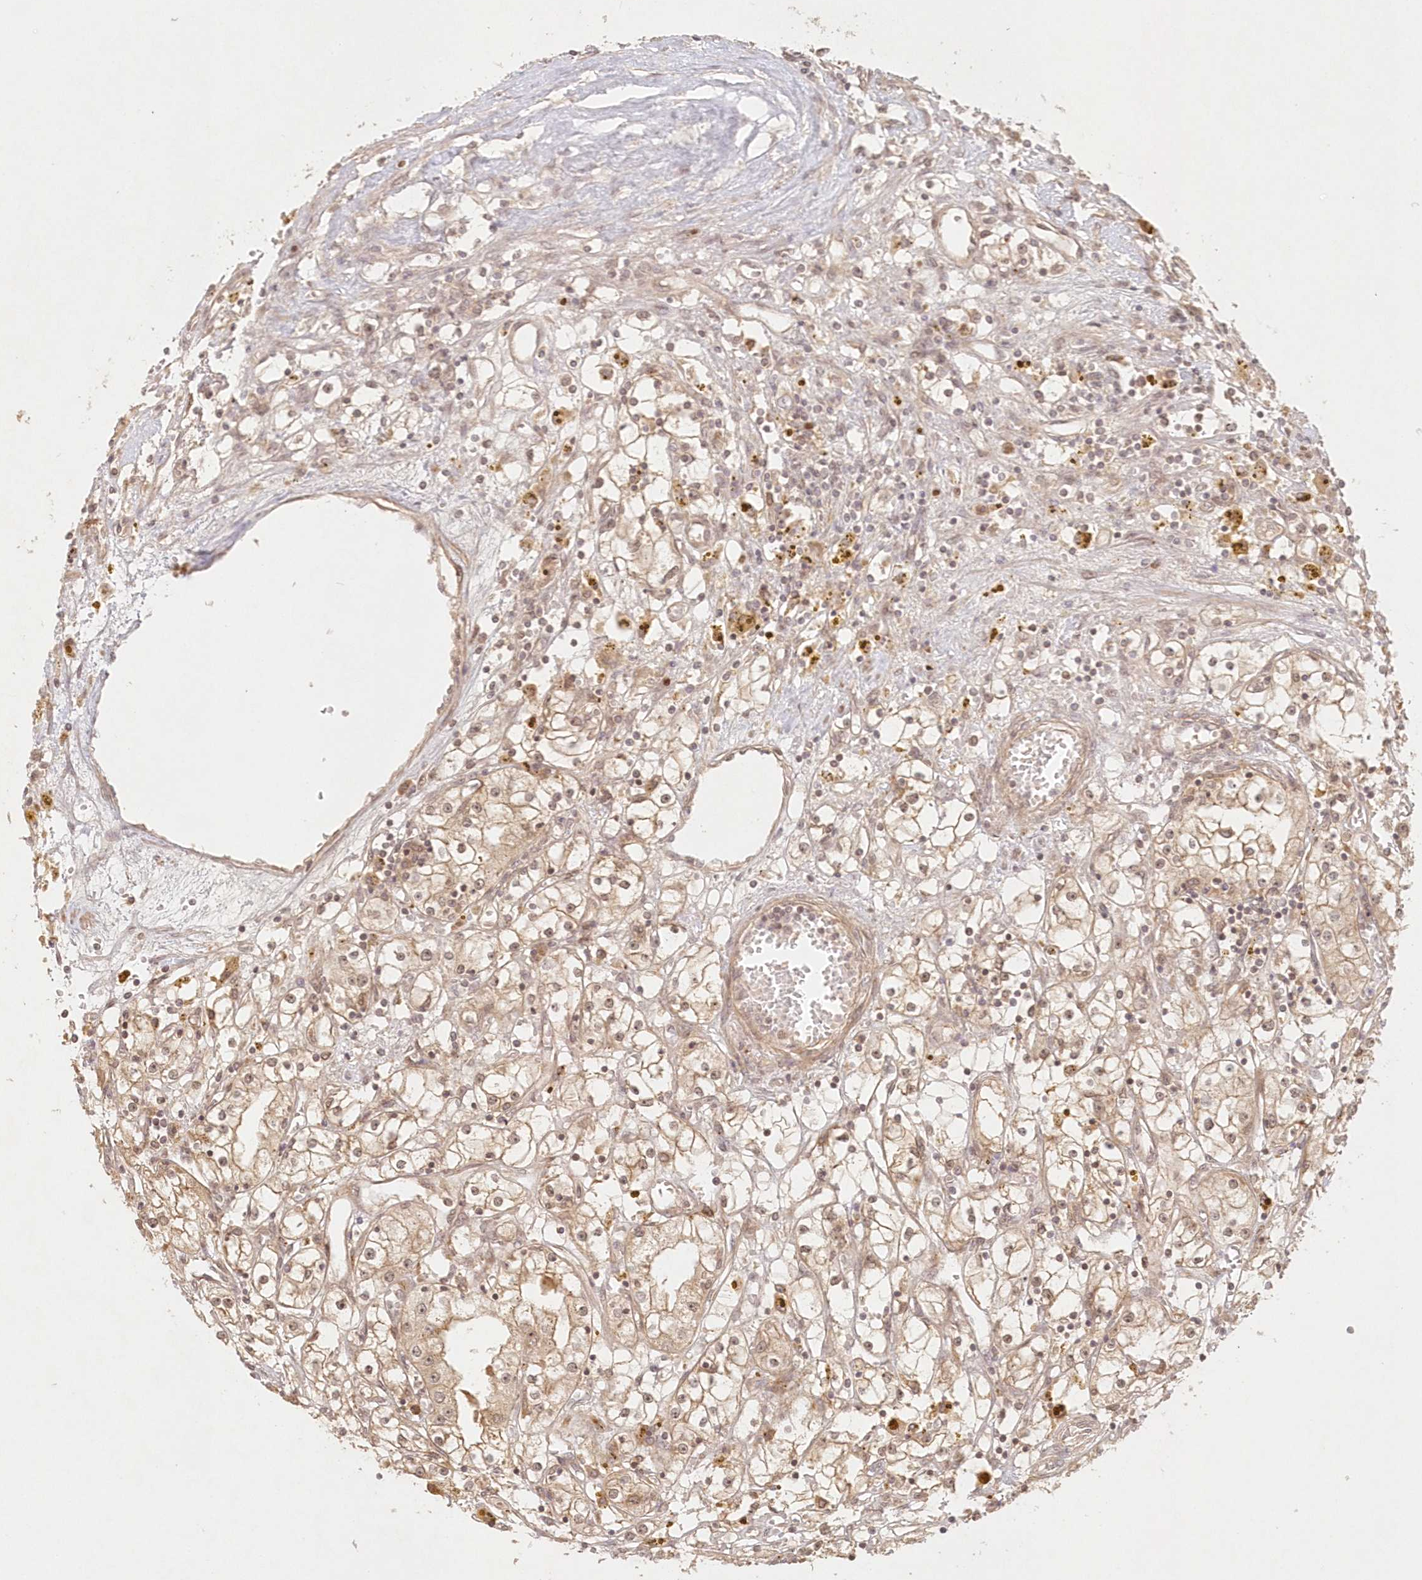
{"staining": {"intensity": "weak", "quantity": ">75%", "location": "cytoplasmic/membranous,nuclear"}, "tissue": "renal cancer", "cell_type": "Tumor cells", "image_type": "cancer", "snomed": [{"axis": "morphology", "description": "Adenocarcinoma, NOS"}, {"axis": "topography", "description": "Kidney"}], "caption": "Immunohistochemistry photomicrograph of neoplastic tissue: renal cancer (adenocarcinoma) stained using IHC reveals low levels of weak protein expression localized specifically in the cytoplasmic/membranous and nuclear of tumor cells, appearing as a cytoplasmic/membranous and nuclear brown color.", "gene": "KIAA0232", "patient": {"sex": "male", "age": 56}}